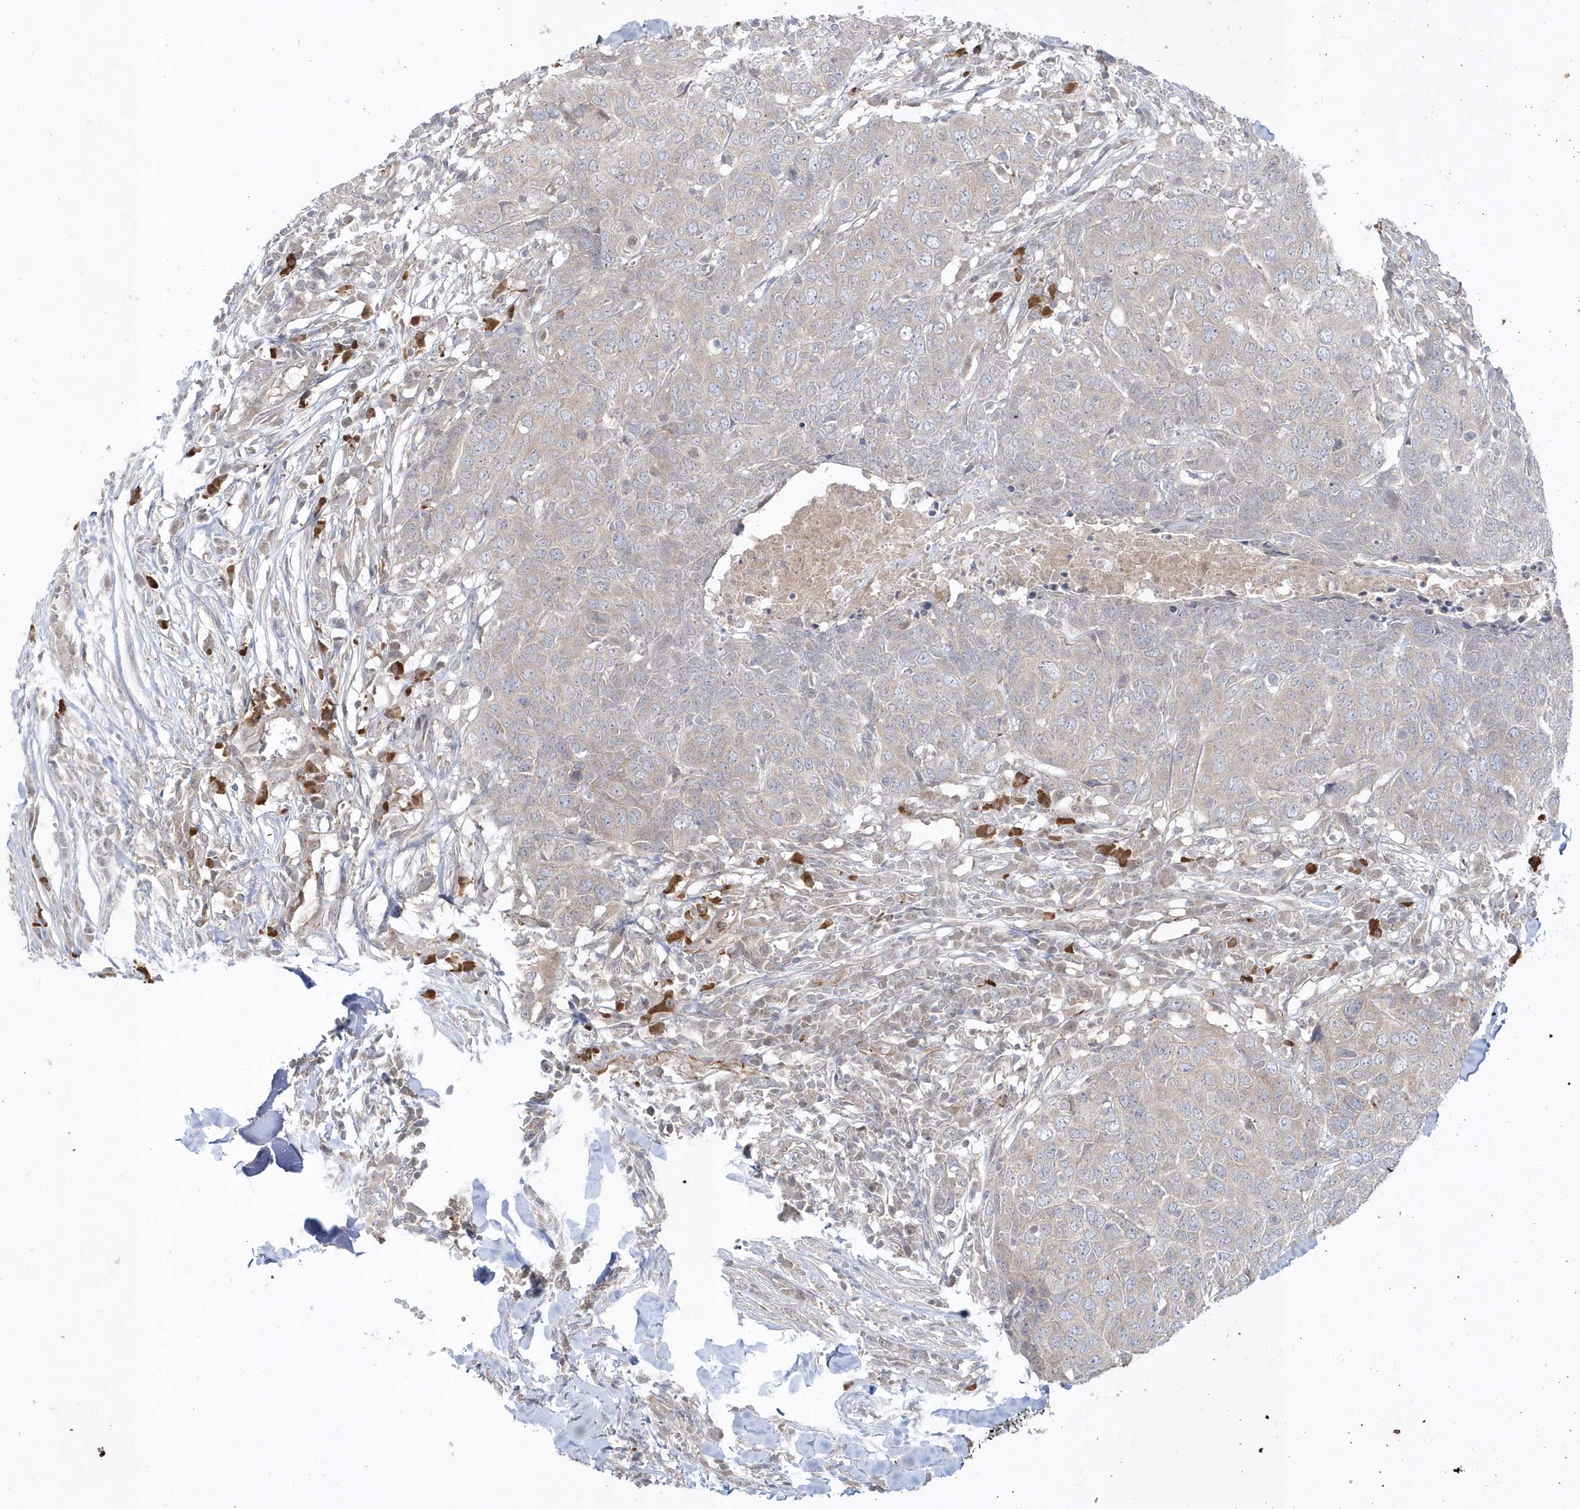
{"staining": {"intensity": "negative", "quantity": "none", "location": "none"}, "tissue": "head and neck cancer", "cell_type": "Tumor cells", "image_type": "cancer", "snomed": [{"axis": "morphology", "description": "Squamous cell carcinoma, NOS"}, {"axis": "topography", "description": "Head-Neck"}], "caption": "This is a micrograph of immunohistochemistry staining of squamous cell carcinoma (head and neck), which shows no expression in tumor cells. (Immunohistochemistry (ihc), brightfield microscopy, high magnification).", "gene": "DHX57", "patient": {"sex": "male", "age": 66}}